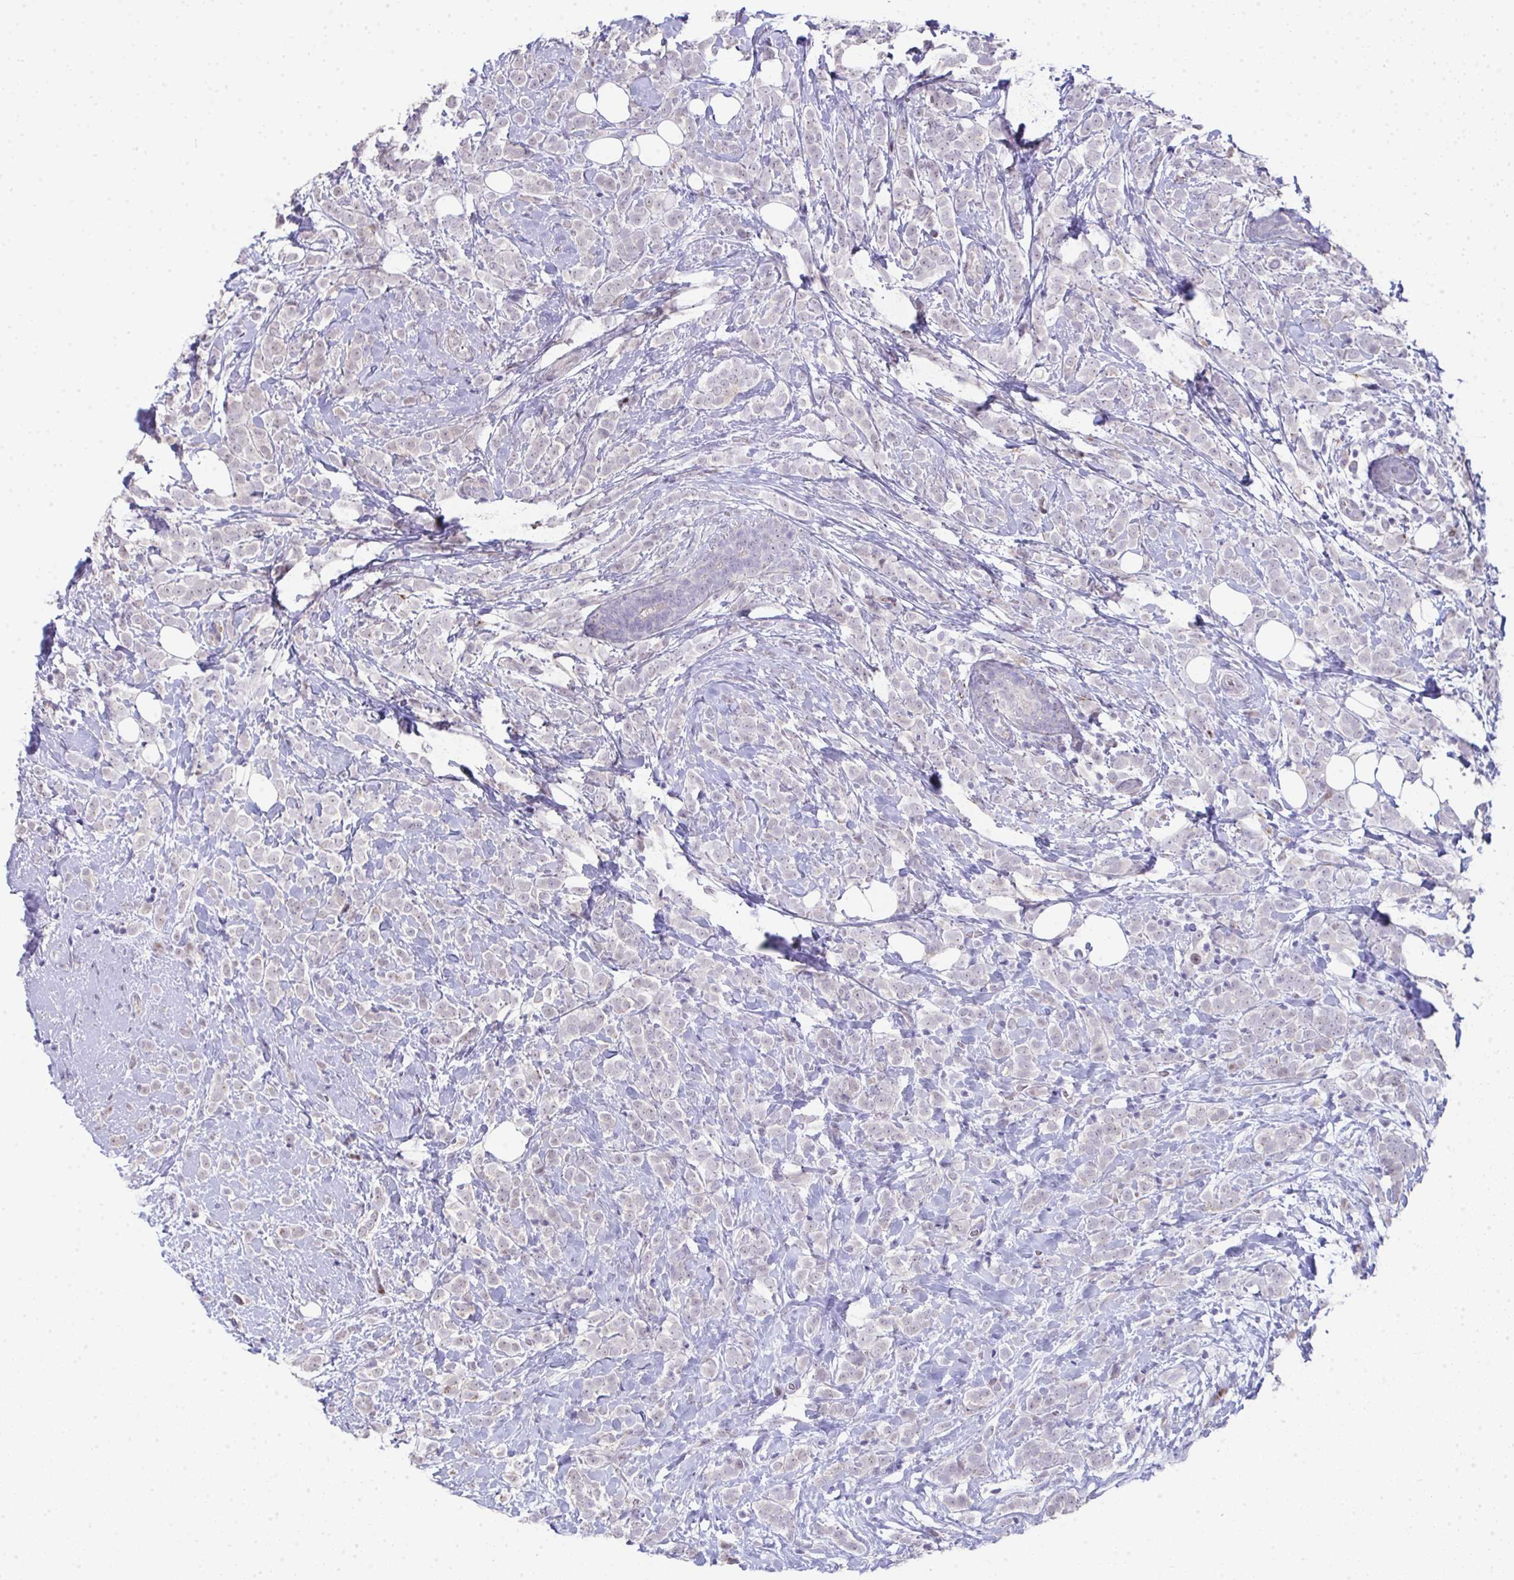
{"staining": {"intensity": "negative", "quantity": "none", "location": "none"}, "tissue": "breast cancer", "cell_type": "Tumor cells", "image_type": "cancer", "snomed": [{"axis": "morphology", "description": "Lobular carcinoma"}, {"axis": "topography", "description": "Breast"}], "caption": "Human breast cancer (lobular carcinoma) stained for a protein using IHC exhibits no positivity in tumor cells.", "gene": "GALNT16", "patient": {"sex": "female", "age": 49}}